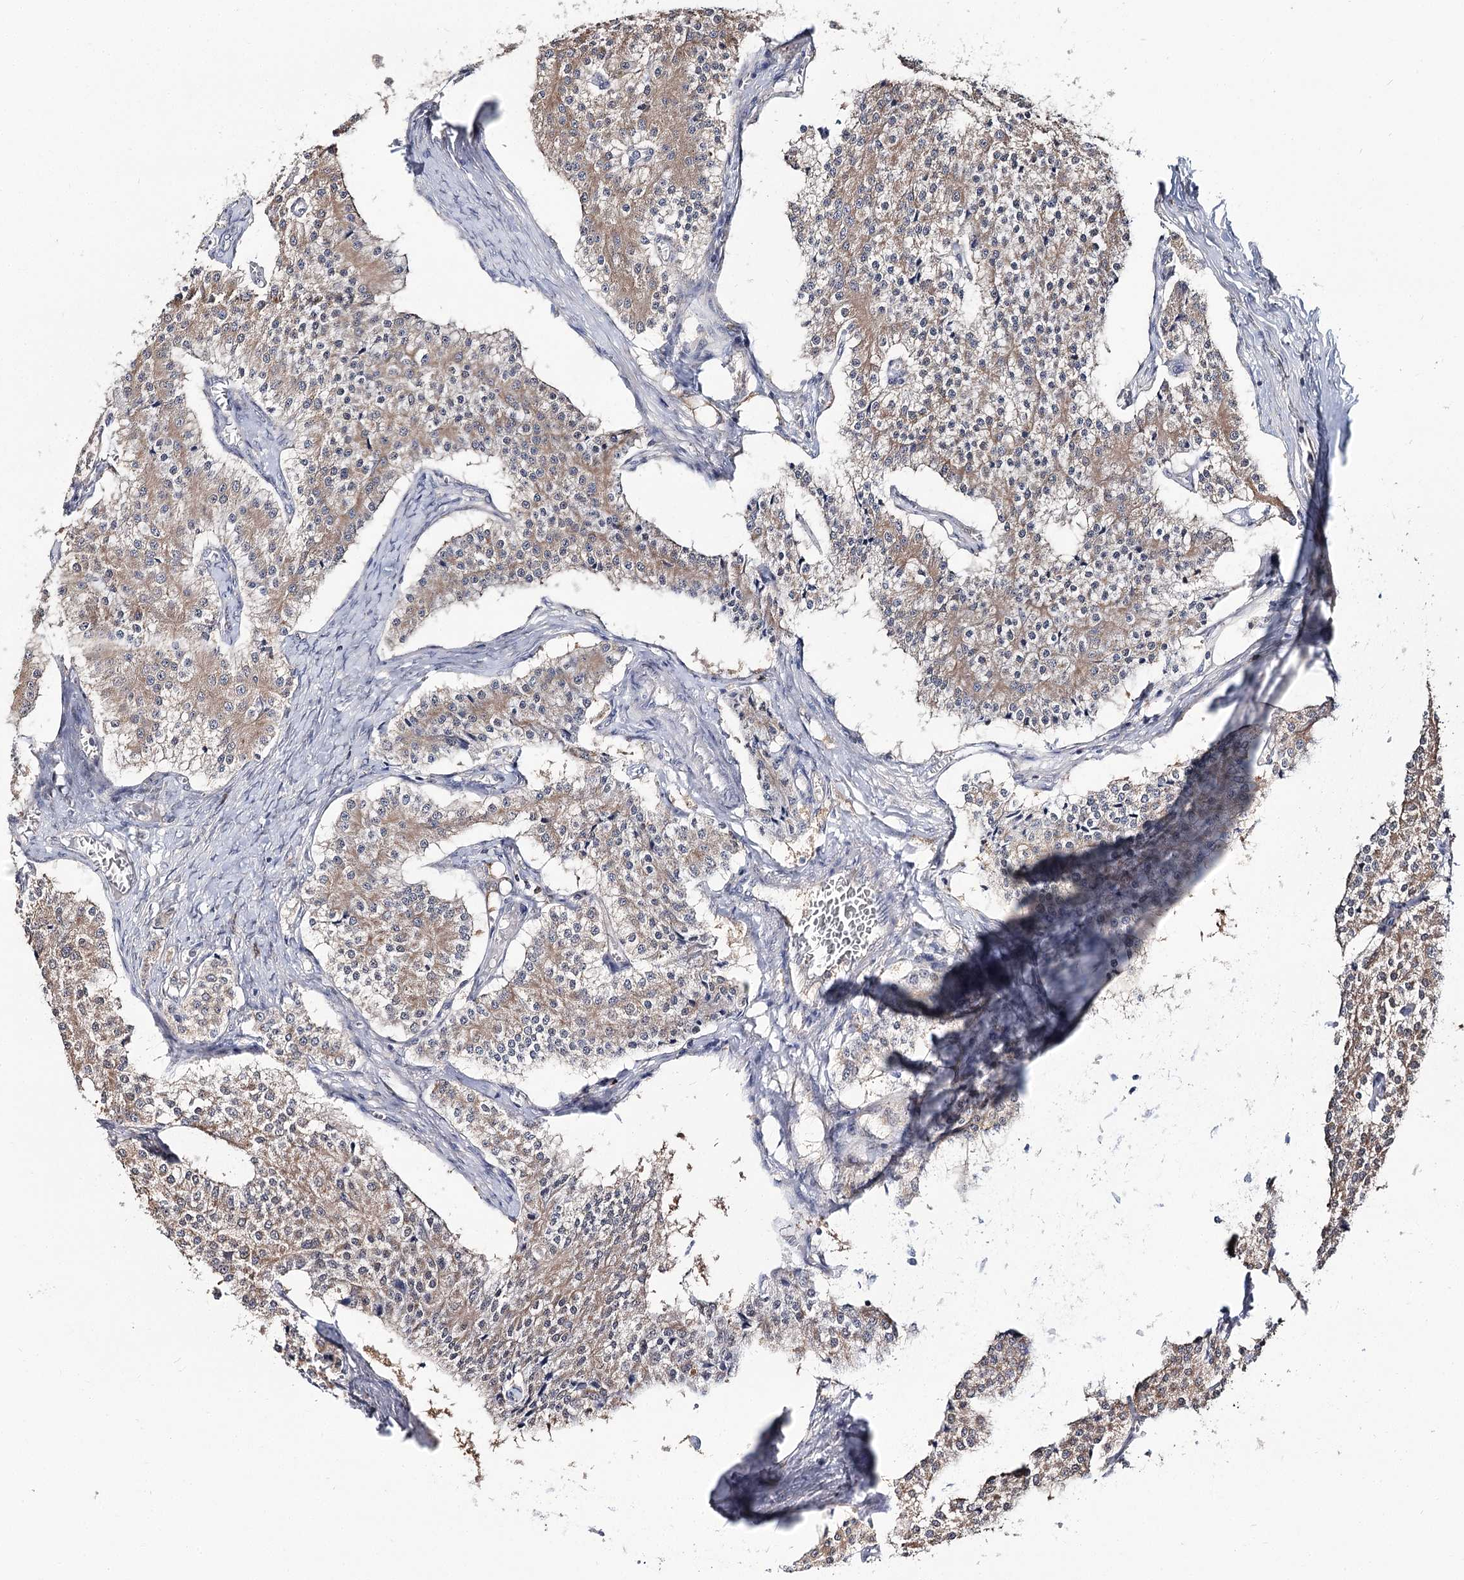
{"staining": {"intensity": "weak", "quantity": ">75%", "location": "cytoplasmic/membranous"}, "tissue": "carcinoid", "cell_type": "Tumor cells", "image_type": "cancer", "snomed": [{"axis": "morphology", "description": "Carcinoid, malignant, NOS"}, {"axis": "topography", "description": "Colon"}], "caption": "This photomicrograph reveals IHC staining of carcinoid, with low weak cytoplasmic/membranous expression in about >75% of tumor cells.", "gene": "UGP2", "patient": {"sex": "female", "age": 52}}